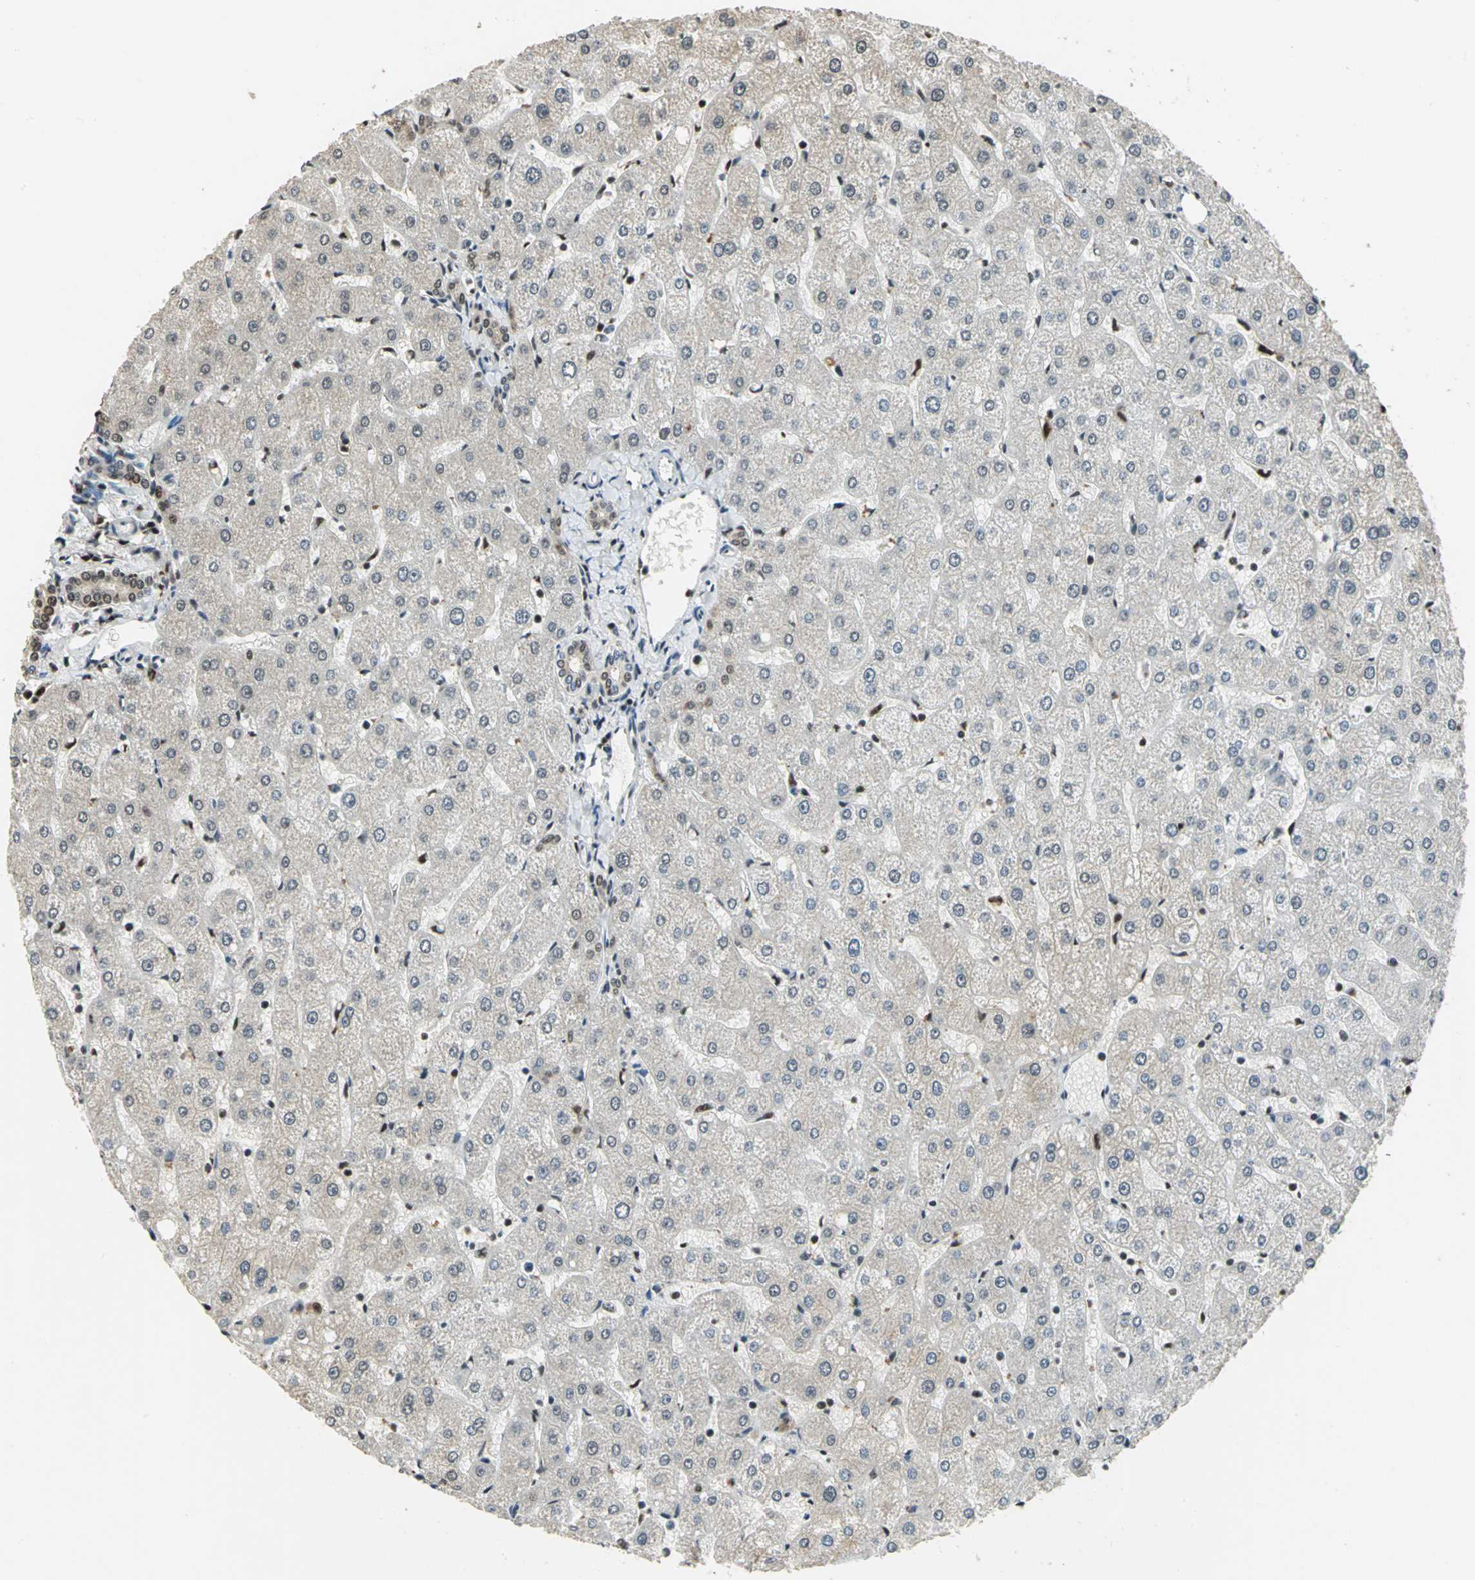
{"staining": {"intensity": "moderate", "quantity": ">75%", "location": "cytoplasmic/membranous,nuclear"}, "tissue": "liver", "cell_type": "Cholangiocytes", "image_type": "normal", "snomed": [{"axis": "morphology", "description": "Normal tissue, NOS"}, {"axis": "topography", "description": "Liver"}], "caption": "Immunohistochemistry (IHC) (DAB) staining of unremarkable liver exhibits moderate cytoplasmic/membranous,nuclear protein expression in about >75% of cholangiocytes.", "gene": "MIS18BP1", "patient": {"sex": "male", "age": 67}}